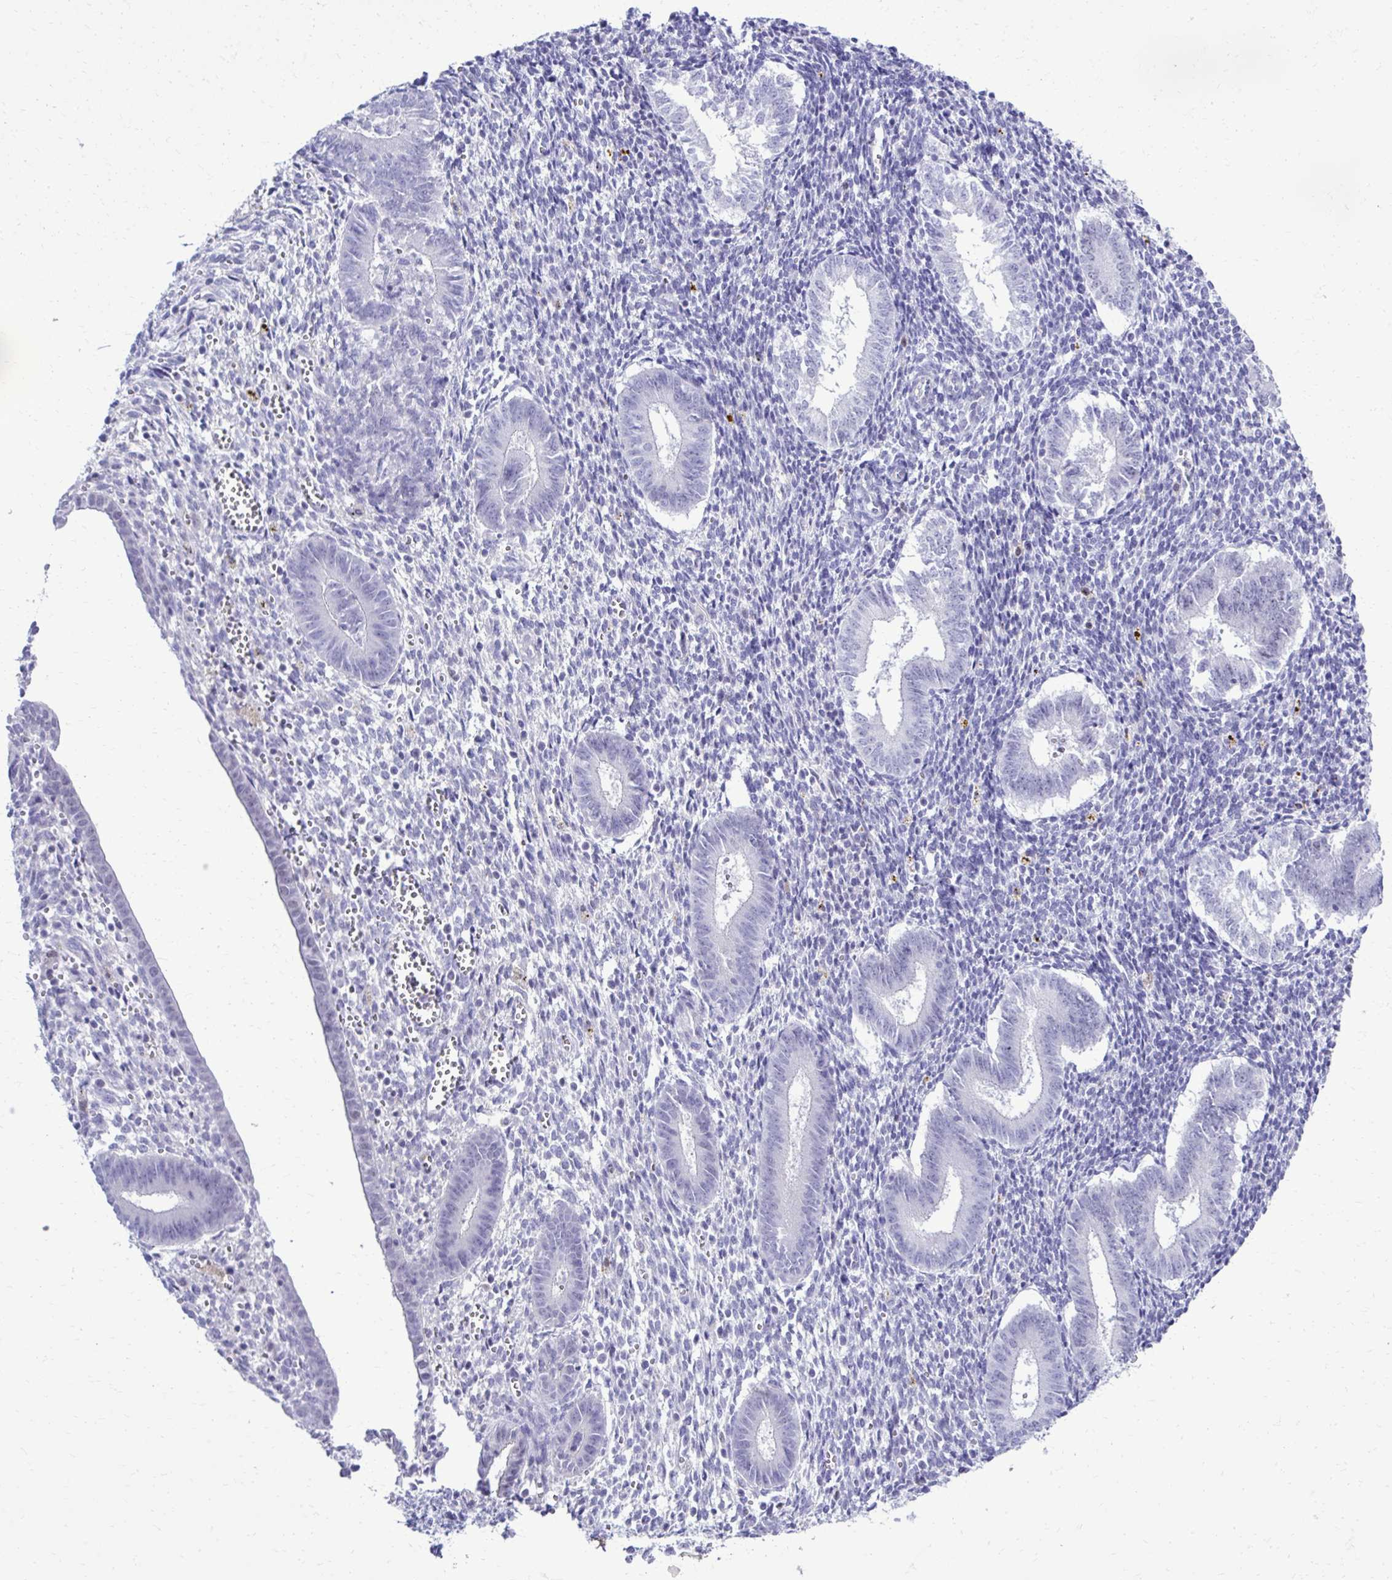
{"staining": {"intensity": "negative", "quantity": "none", "location": "none"}, "tissue": "endometrium", "cell_type": "Cells in endometrial stroma", "image_type": "normal", "snomed": [{"axis": "morphology", "description": "Normal tissue, NOS"}, {"axis": "topography", "description": "Endometrium"}], "caption": "Cells in endometrial stroma show no significant protein expression in benign endometrium. (Brightfield microscopy of DAB (3,3'-diaminobenzidine) immunohistochemistry (IHC) at high magnification).", "gene": "RASL11B", "patient": {"sex": "female", "age": 25}}